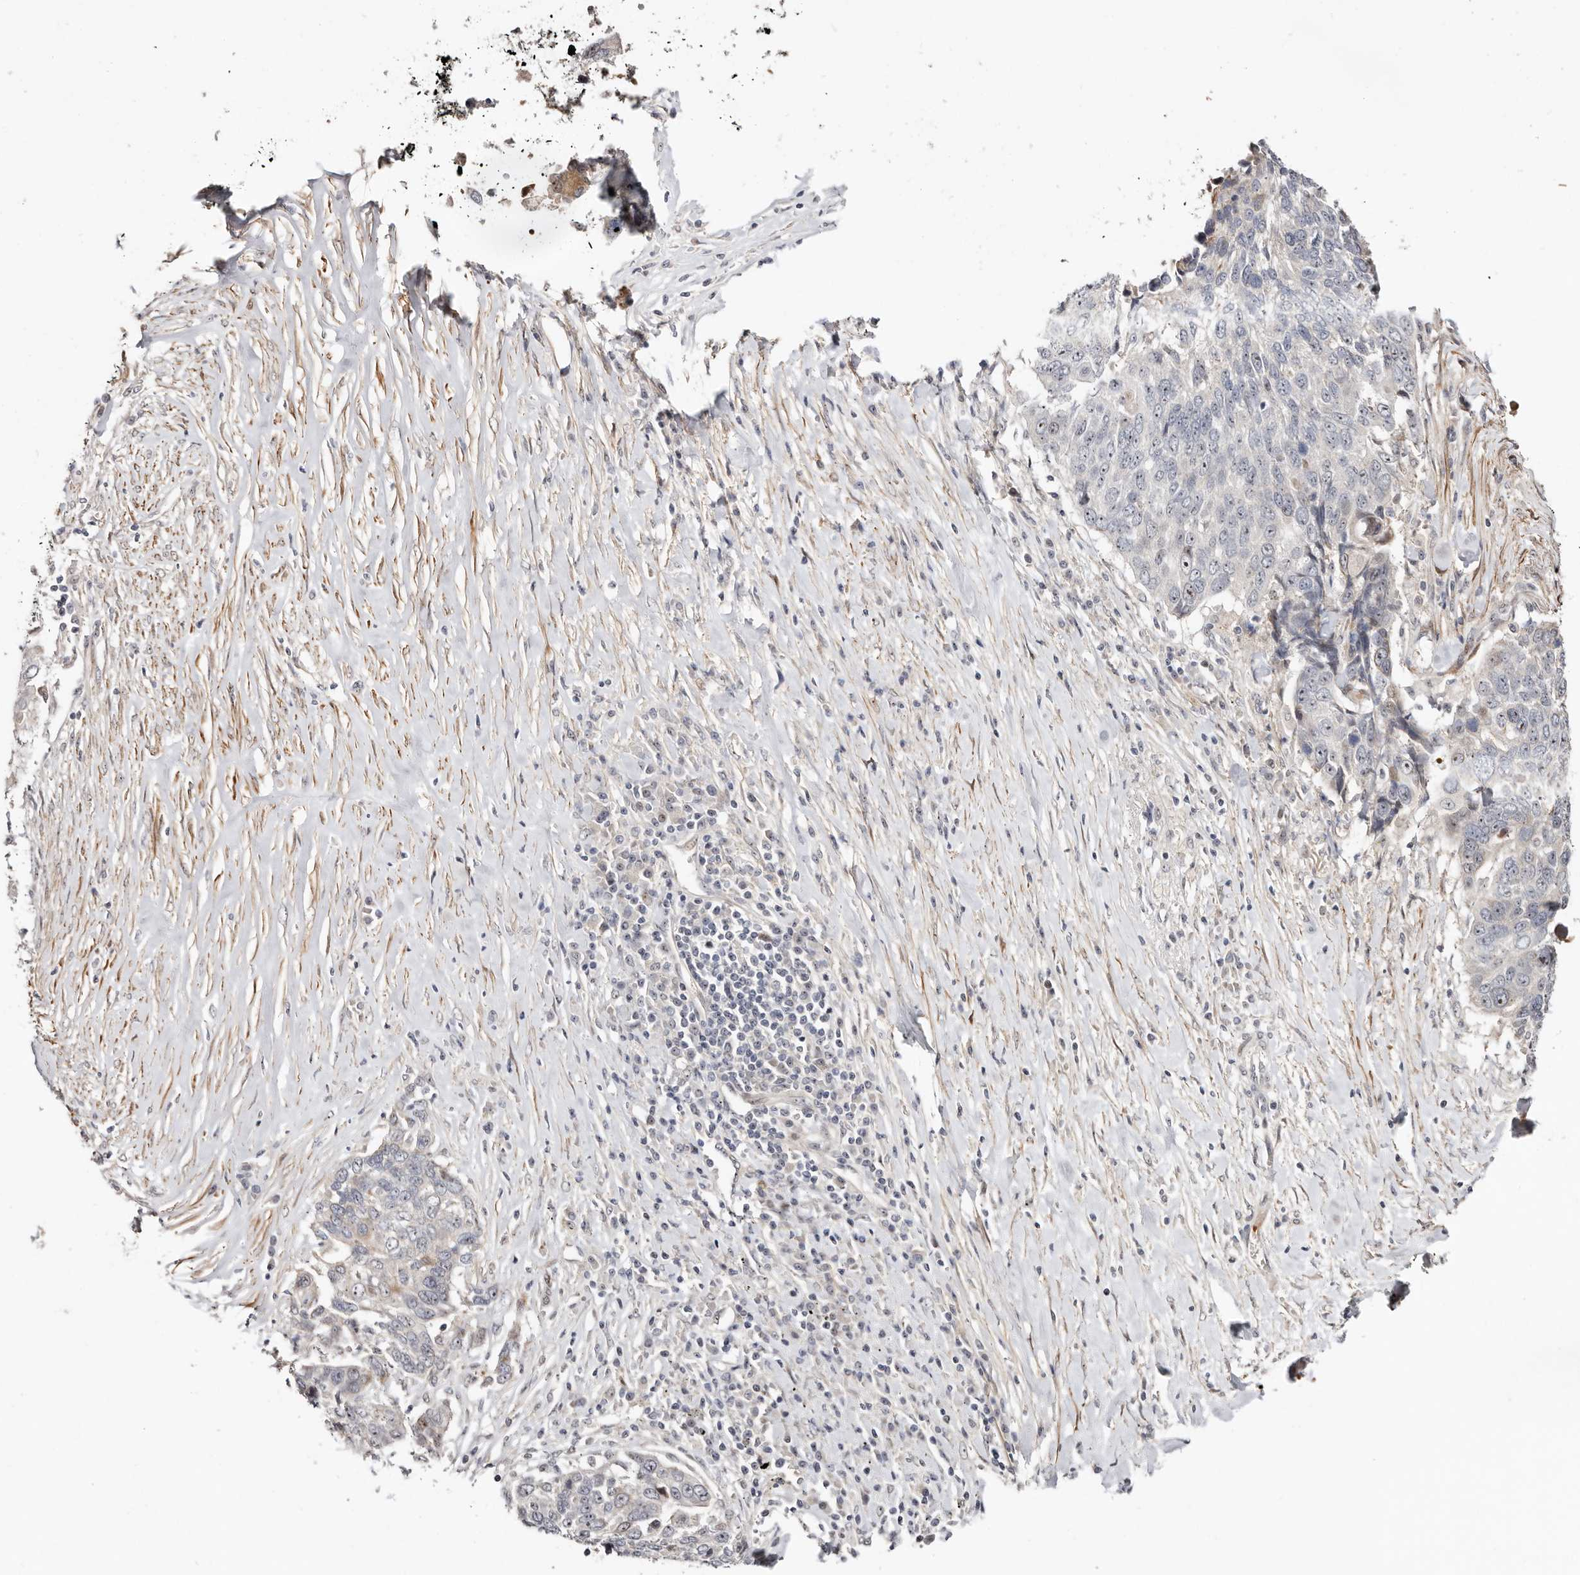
{"staining": {"intensity": "negative", "quantity": "none", "location": "none"}, "tissue": "lung cancer", "cell_type": "Tumor cells", "image_type": "cancer", "snomed": [{"axis": "morphology", "description": "Squamous cell carcinoma, NOS"}, {"axis": "topography", "description": "Lung"}], "caption": "There is no significant positivity in tumor cells of lung cancer.", "gene": "ODF2L", "patient": {"sex": "male", "age": 66}}